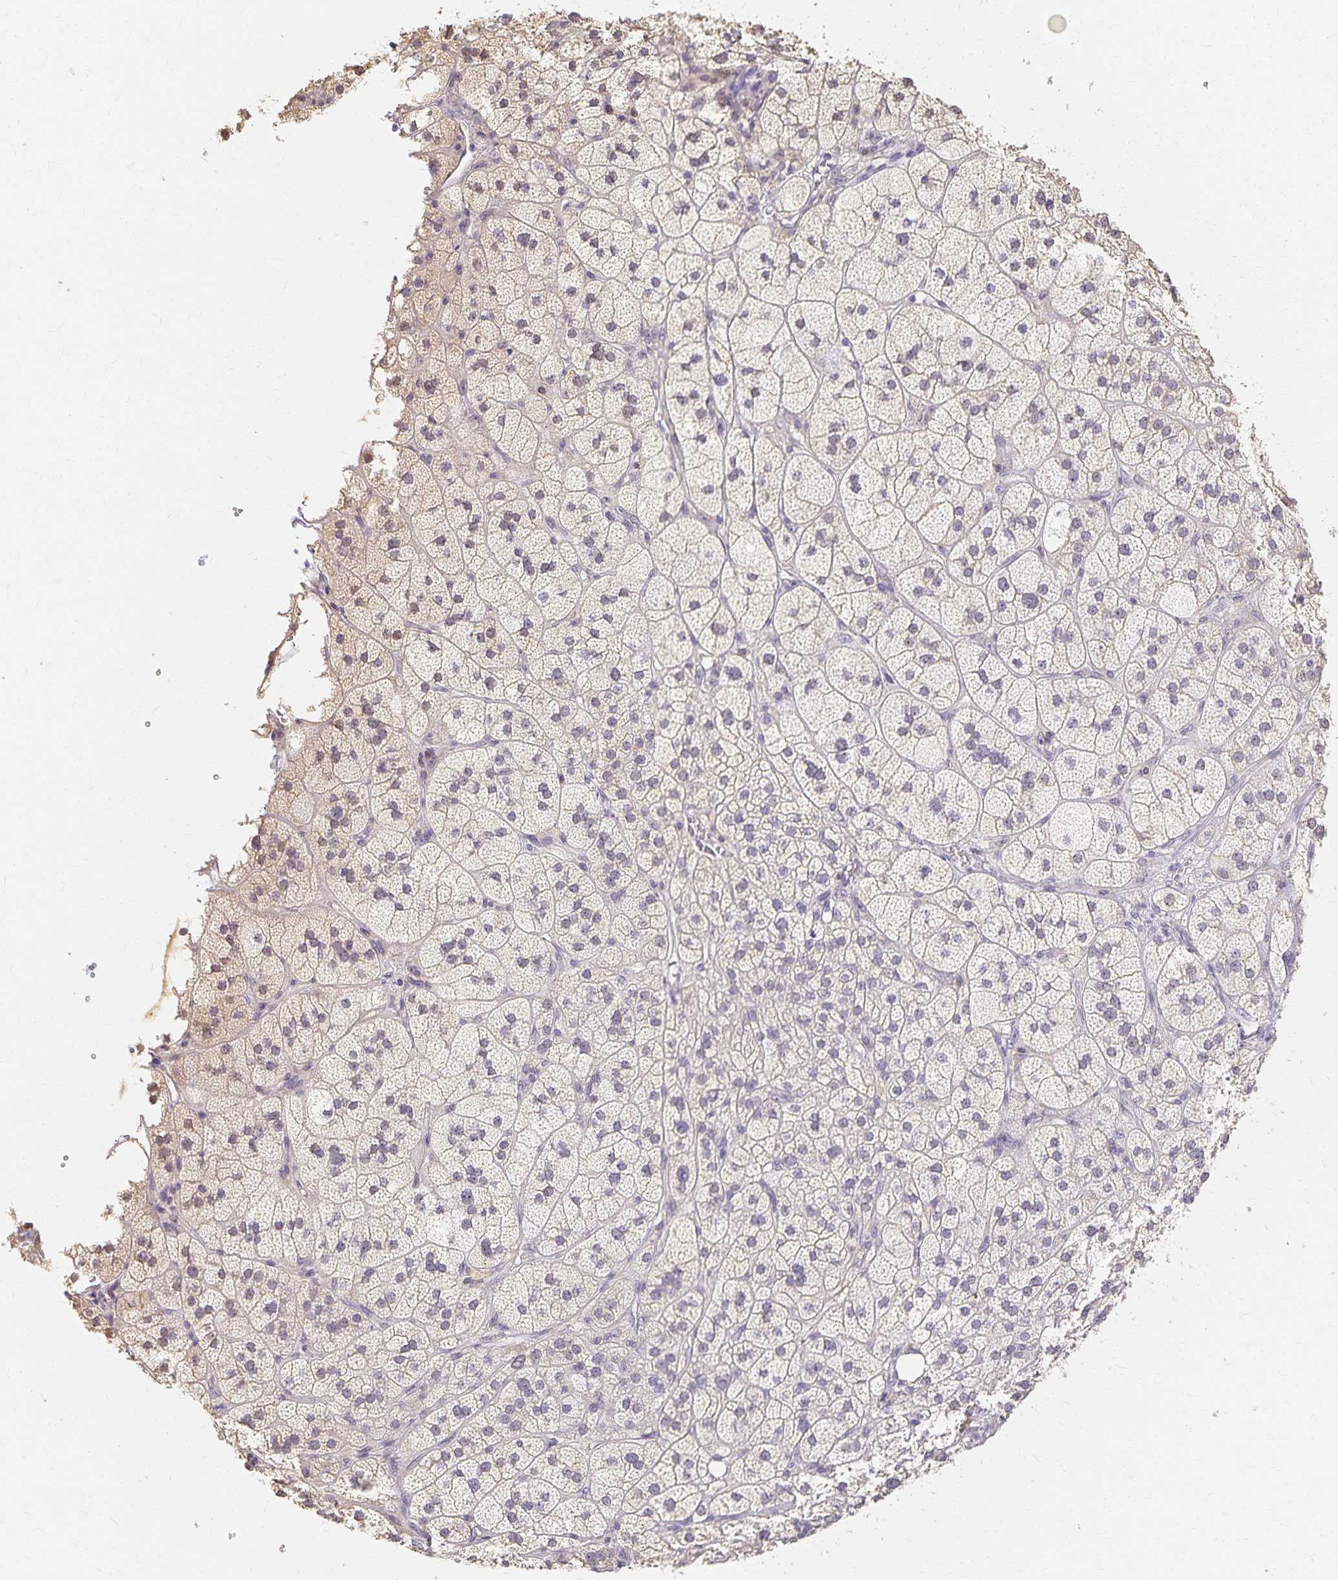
{"staining": {"intensity": "weak", "quantity": "<25%", "location": "cytoplasmic/membranous"}, "tissue": "adrenal gland", "cell_type": "Glandular cells", "image_type": "normal", "snomed": [{"axis": "morphology", "description": "Normal tissue, NOS"}, {"axis": "topography", "description": "Adrenal gland"}], "caption": "High power microscopy micrograph of an IHC histopathology image of normal adrenal gland, revealing no significant staining in glandular cells. Brightfield microscopy of immunohistochemistry (IHC) stained with DAB (3,3'-diaminobenzidine) (brown) and hematoxylin (blue), captured at high magnification.", "gene": "AZGP1", "patient": {"sex": "female", "age": 60}}